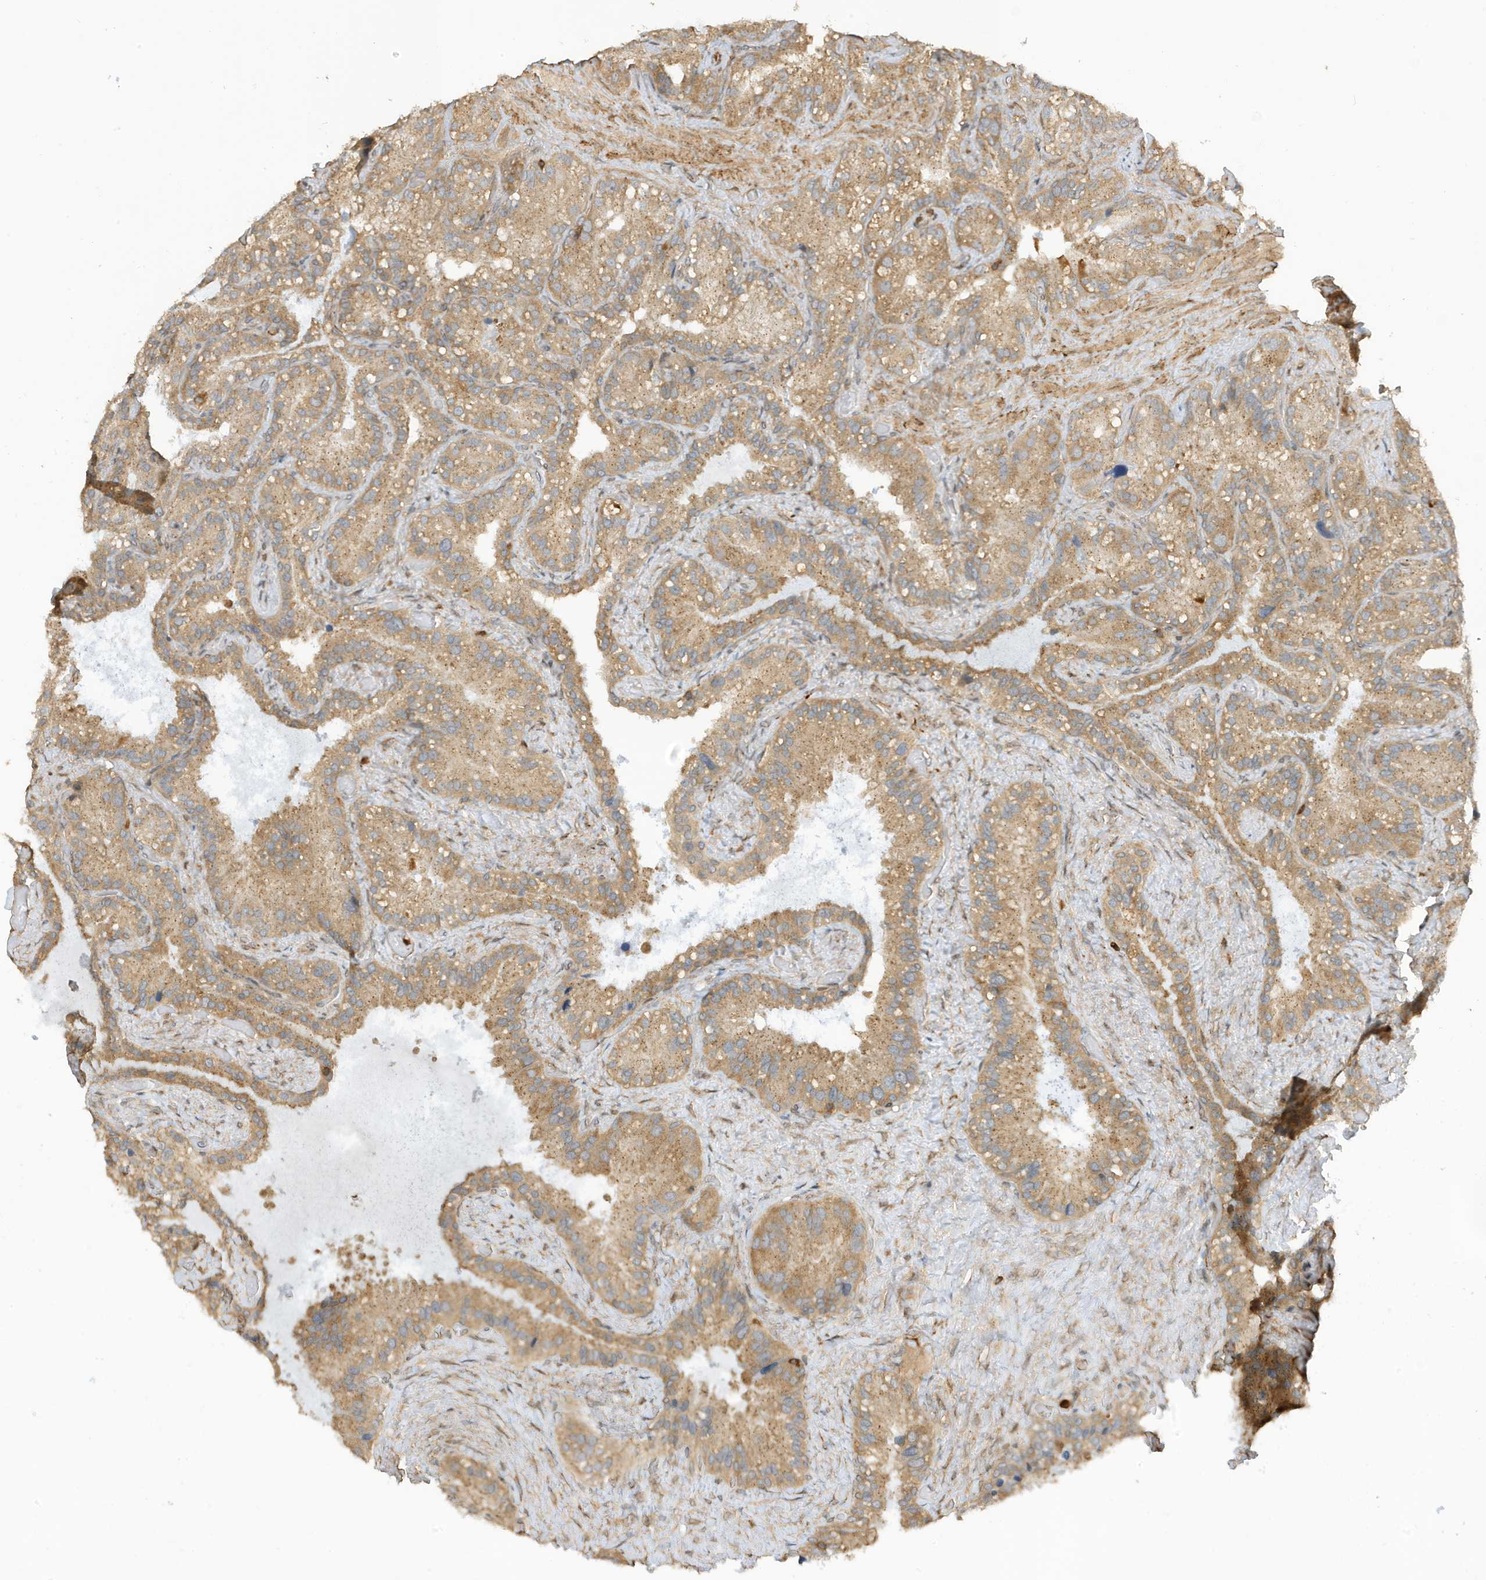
{"staining": {"intensity": "moderate", "quantity": ">75%", "location": "cytoplasmic/membranous"}, "tissue": "seminal vesicle", "cell_type": "Glandular cells", "image_type": "normal", "snomed": [{"axis": "morphology", "description": "Normal tissue, NOS"}, {"axis": "topography", "description": "Prostate"}, {"axis": "topography", "description": "Seminal veicle"}], "caption": "Protein expression analysis of benign human seminal vesicle reveals moderate cytoplasmic/membranous positivity in approximately >75% of glandular cells. (Brightfield microscopy of DAB IHC at high magnification).", "gene": "TAB3", "patient": {"sex": "male", "age": 68}}